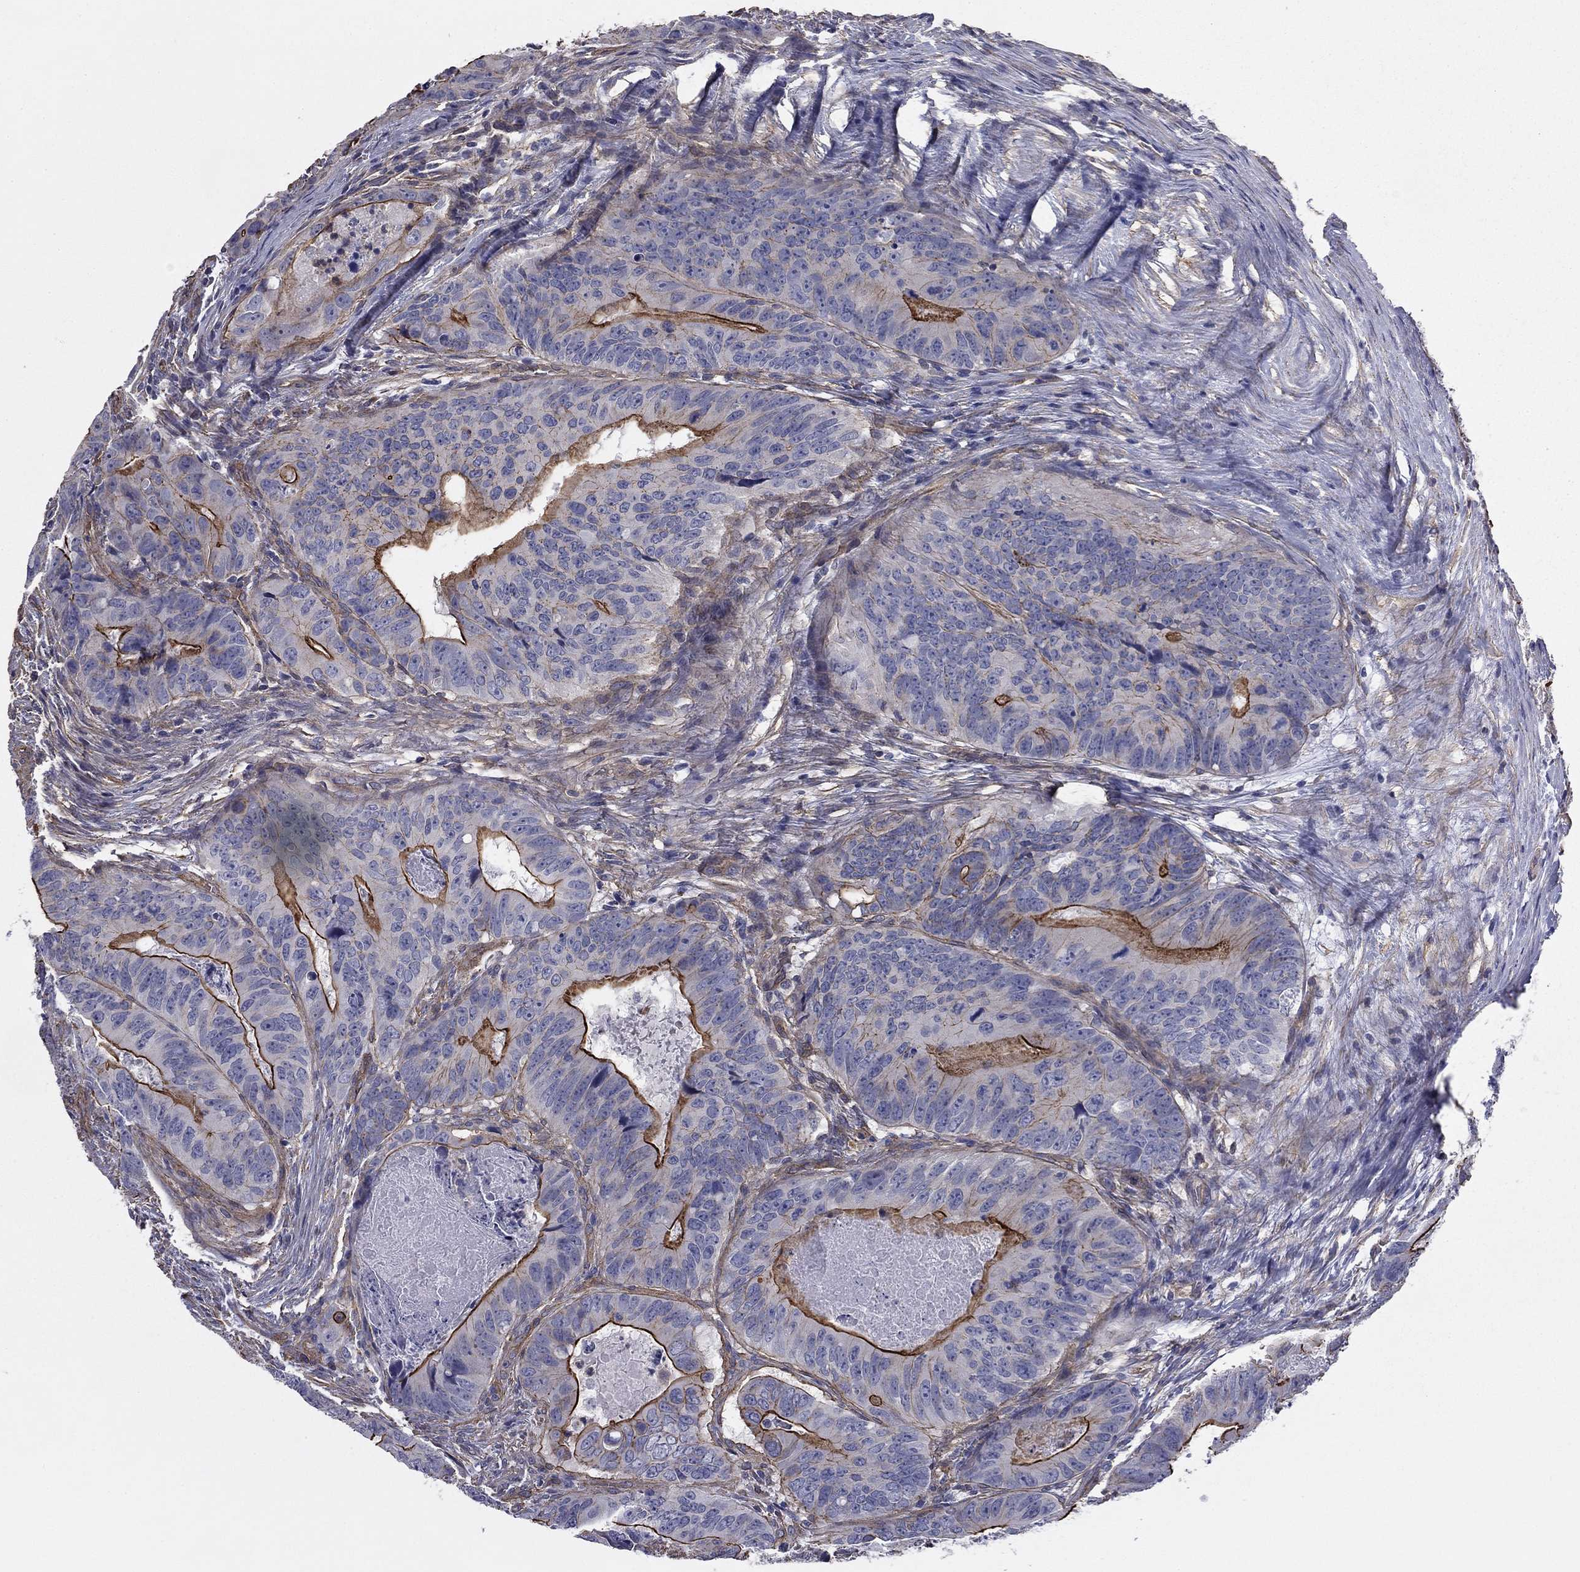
{"staining": {"intensity": "strong", "quantity": "25%-75%", "location": "cytoplasmic/membranous"}, "tissue": "colorectal cancer", "cell_type": "Tumor cells", "image_type": "cancer", "snomed": [{"axis": "morphology", "description": "Adenocarcinoma, NOS"}, {"axis": "topography", "description": "Colon"}], "caption": "The image demonstrates staining of adenocarcinoma (colorectal), revealing strong cytoplasmic/membranous protein expression (brown color) within tumor cells. The staining is performed using DAB (3,3'-diaminobenzidine) brown chromogen to label protein expression. The nuclei are counter-stained blue using hematoxylin.", "gene": "TCHH", "patient": {"sex": "male", "age": 79}}